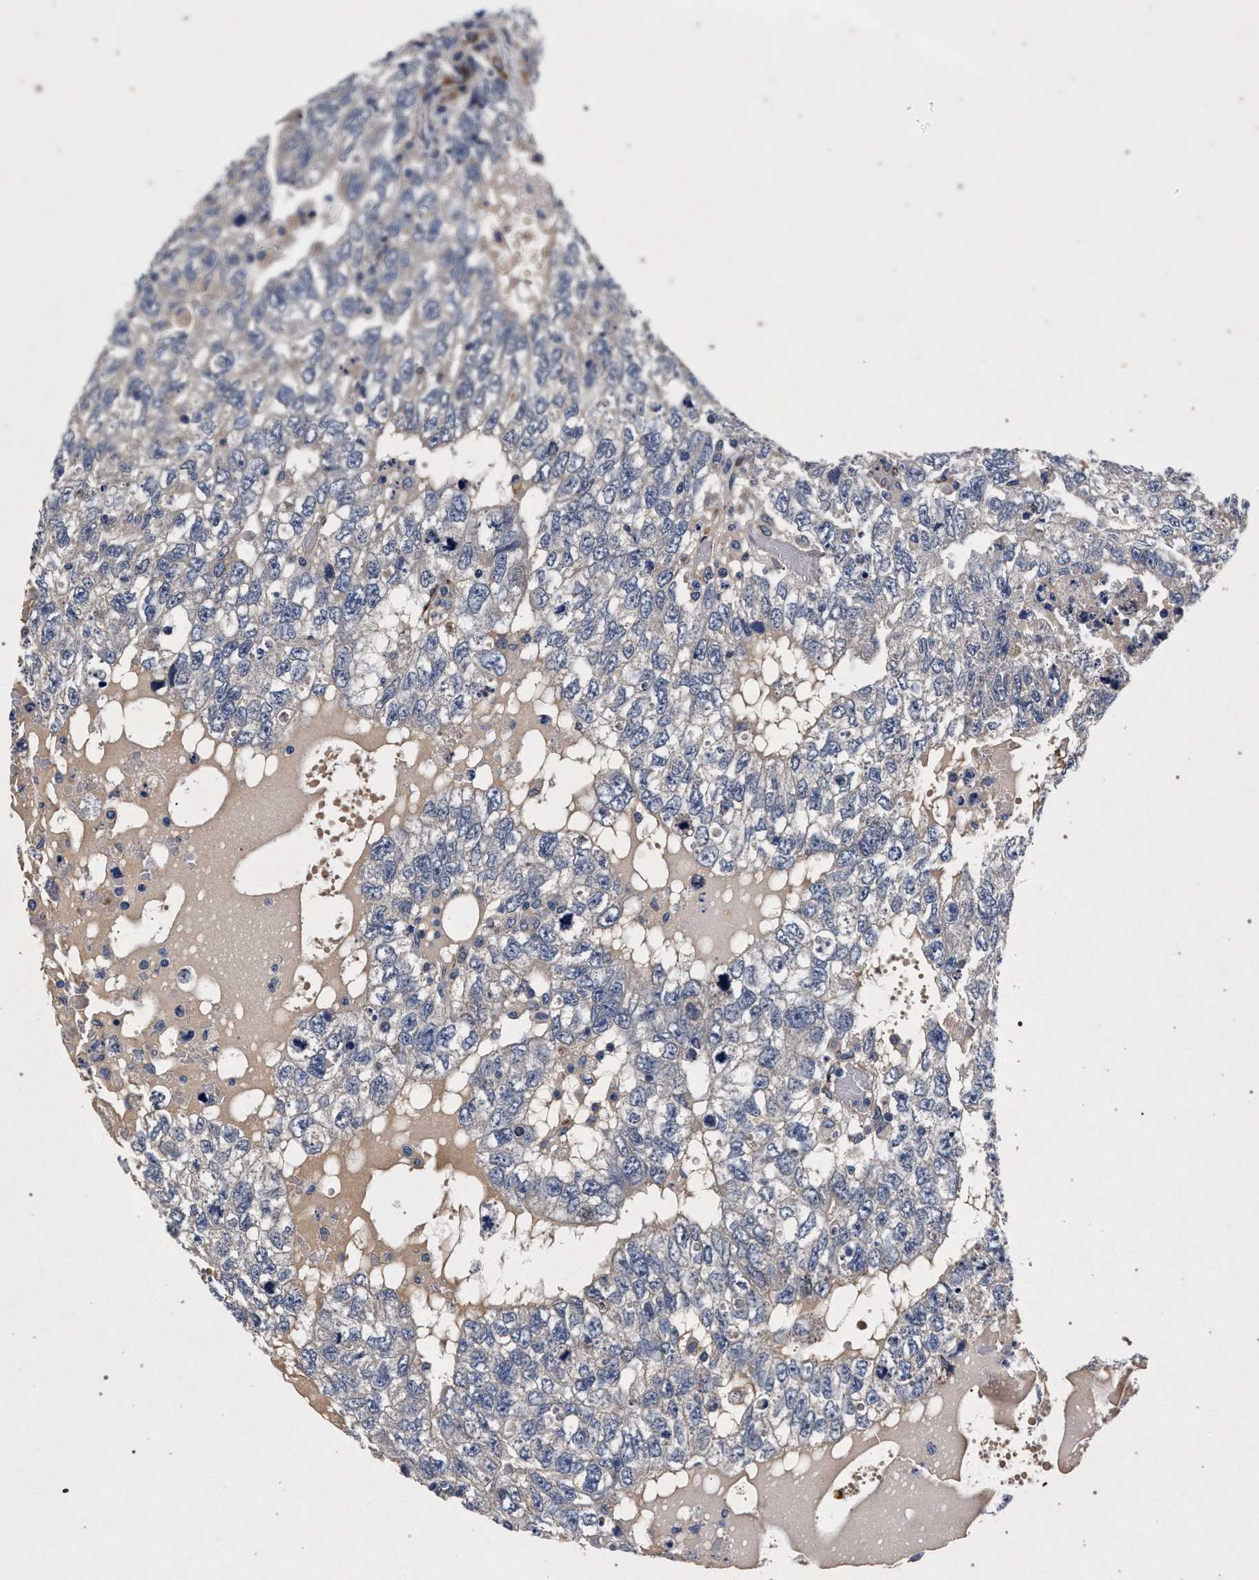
{"staining": {"intensity": "negative", "quantity": "none", "location": "none"}, "tissue": "testis cancer", "cell_type": "Tumor cells", "image_type": "cancer", "snomed": [{"axis": "morphology", "description": "Carcinoma, Embryonal, NOS"}, {"axis": "topography", "description": "Testis"}], "caption": "The micrograph reveals no staining of tumor cells in testis cancer. (DAB IHC, high magnification).", "gene": "NEK7", "patient": {"sex": "male", "age": 36}}